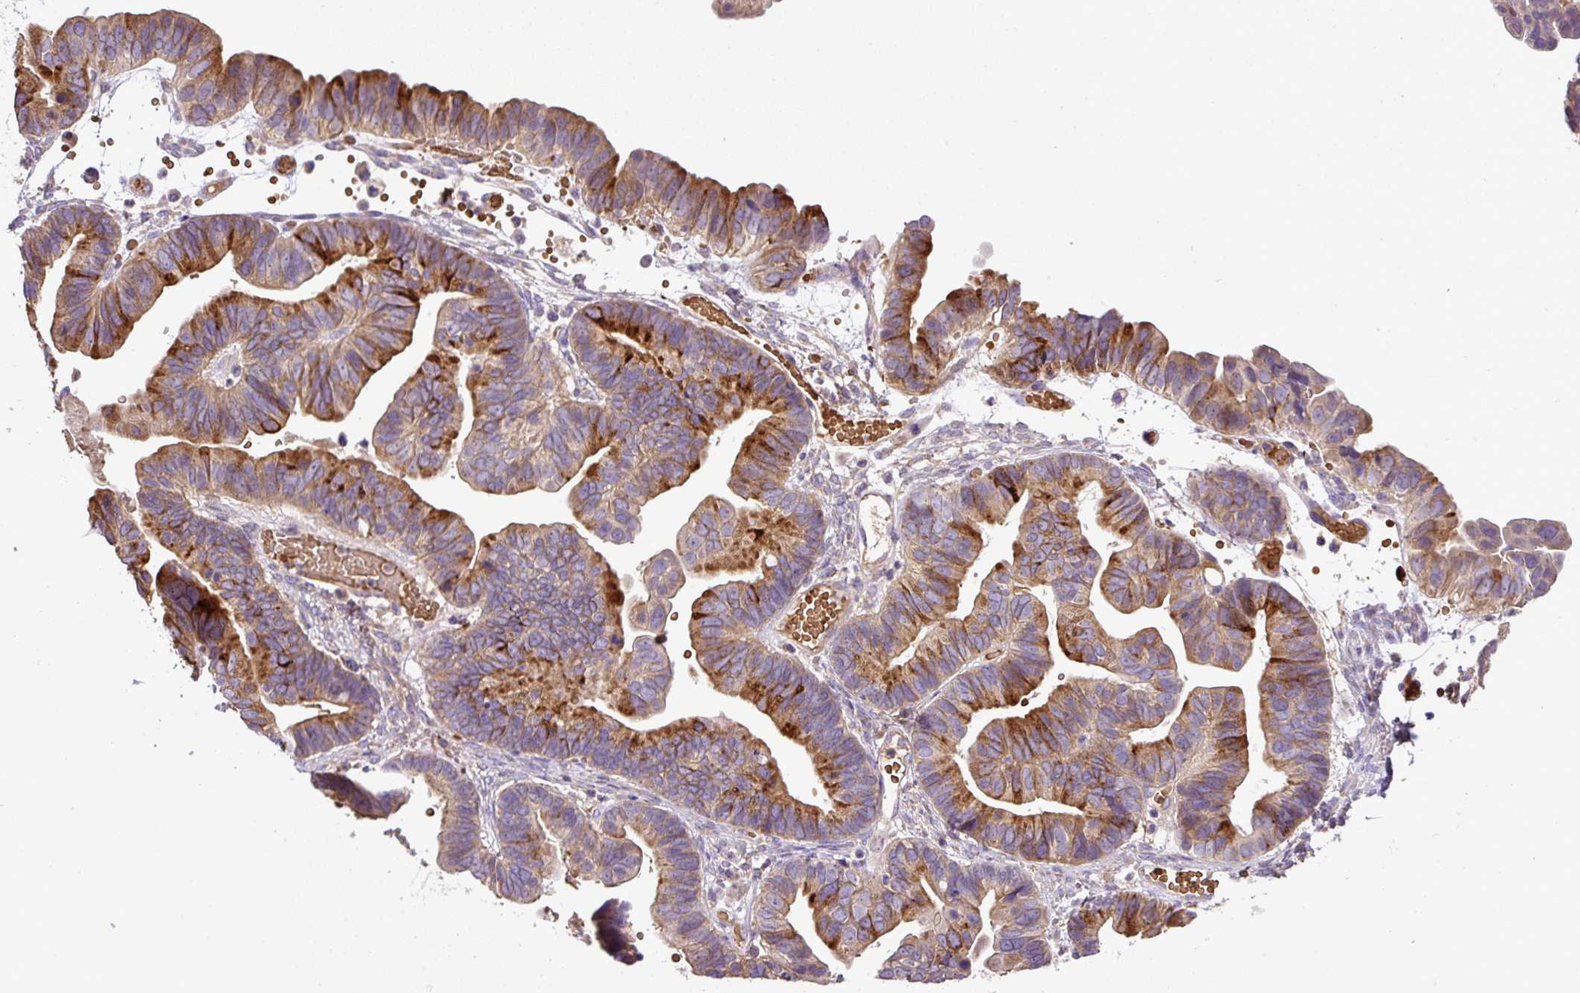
{"staining": {"intensity": "moderate", "quantity": ">75%", "location": "cytoplasmic/membranous"}, "tissue": "ovarian cancer", "cell_type": "Tumor cells", "image_type": "cancer", "snomed": [{"axis": "morphology", "description": "Cystadenocarcinoma, serous, NOS"}, {"axis": "topography", "description": "Ovary"}], "caption": "This photomicrograph reveals immunohistochemistry (IHC) staining of human ovarian serous cystadenocarcinoma, with medium moderate cytoplasmic/membranous positivity in approximately >75% of tumor cells.", "gene": "CXCL13", "patient": {"sex": "female", "age": 56}}